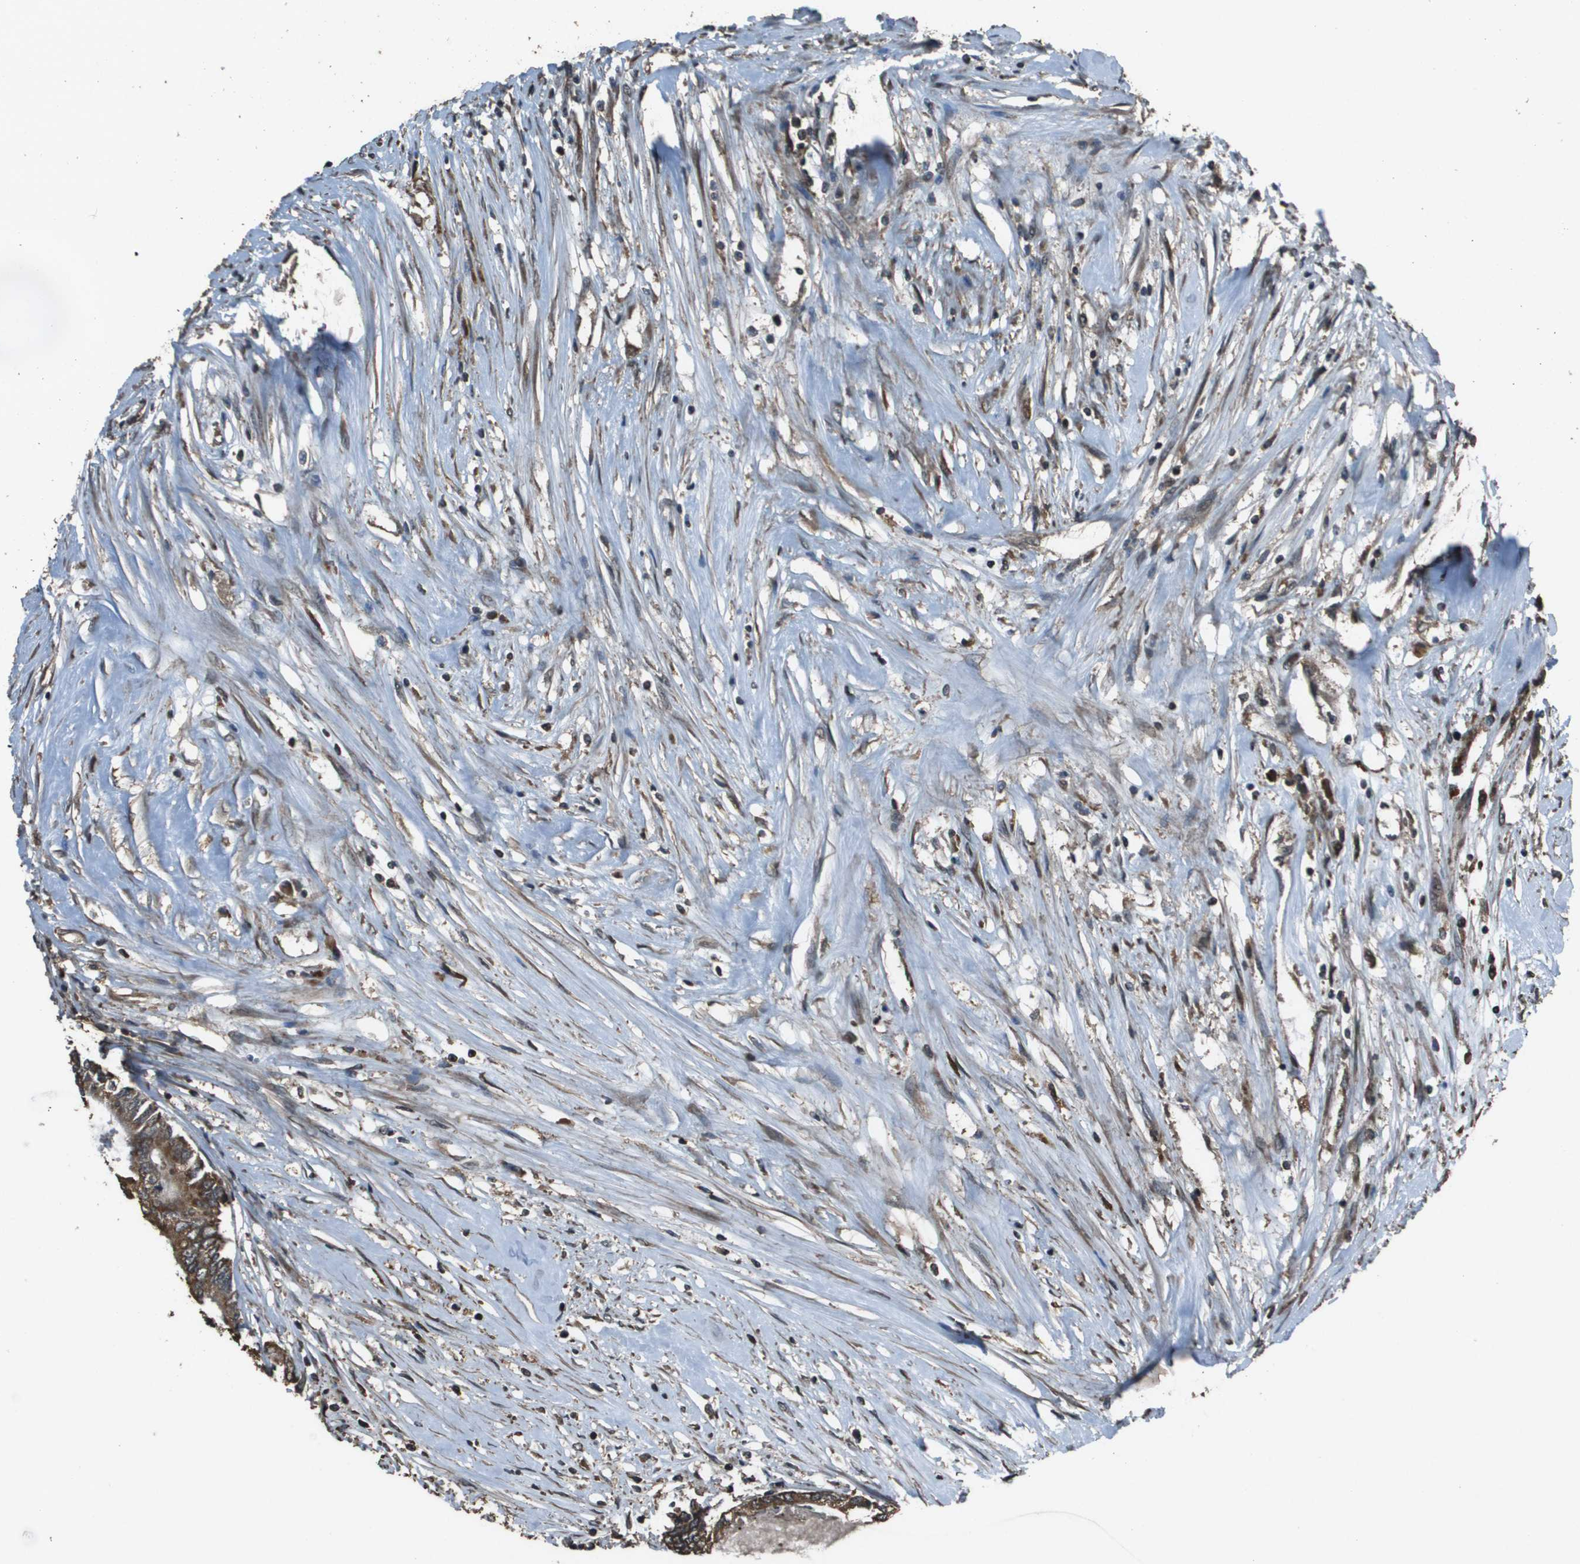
{"staining": {"intensity": "moderate", "quantity": ">75%", "location": "cytoplasmic/membranous"}, "tissue": "colorectal cancer", "cell_type": "Tumor cells", "image_type": "cancer", "snomed": [{"axis": "morphology", "description": "Adenocarcinoma, NOS"}, {"axis": "topography", "description": "Rectum"}], "caption": "This photomicrograph shows adenocarcinoma (colorectal) stained with immunohistochemistry to label a protein in brown. The cytoplasmic/membranous of tumor cells show moderate positivity for the protein. Nuclei are counter-stained blue.", "gene": "FIG4", "patient": {"sex": "male", "age": 63}}